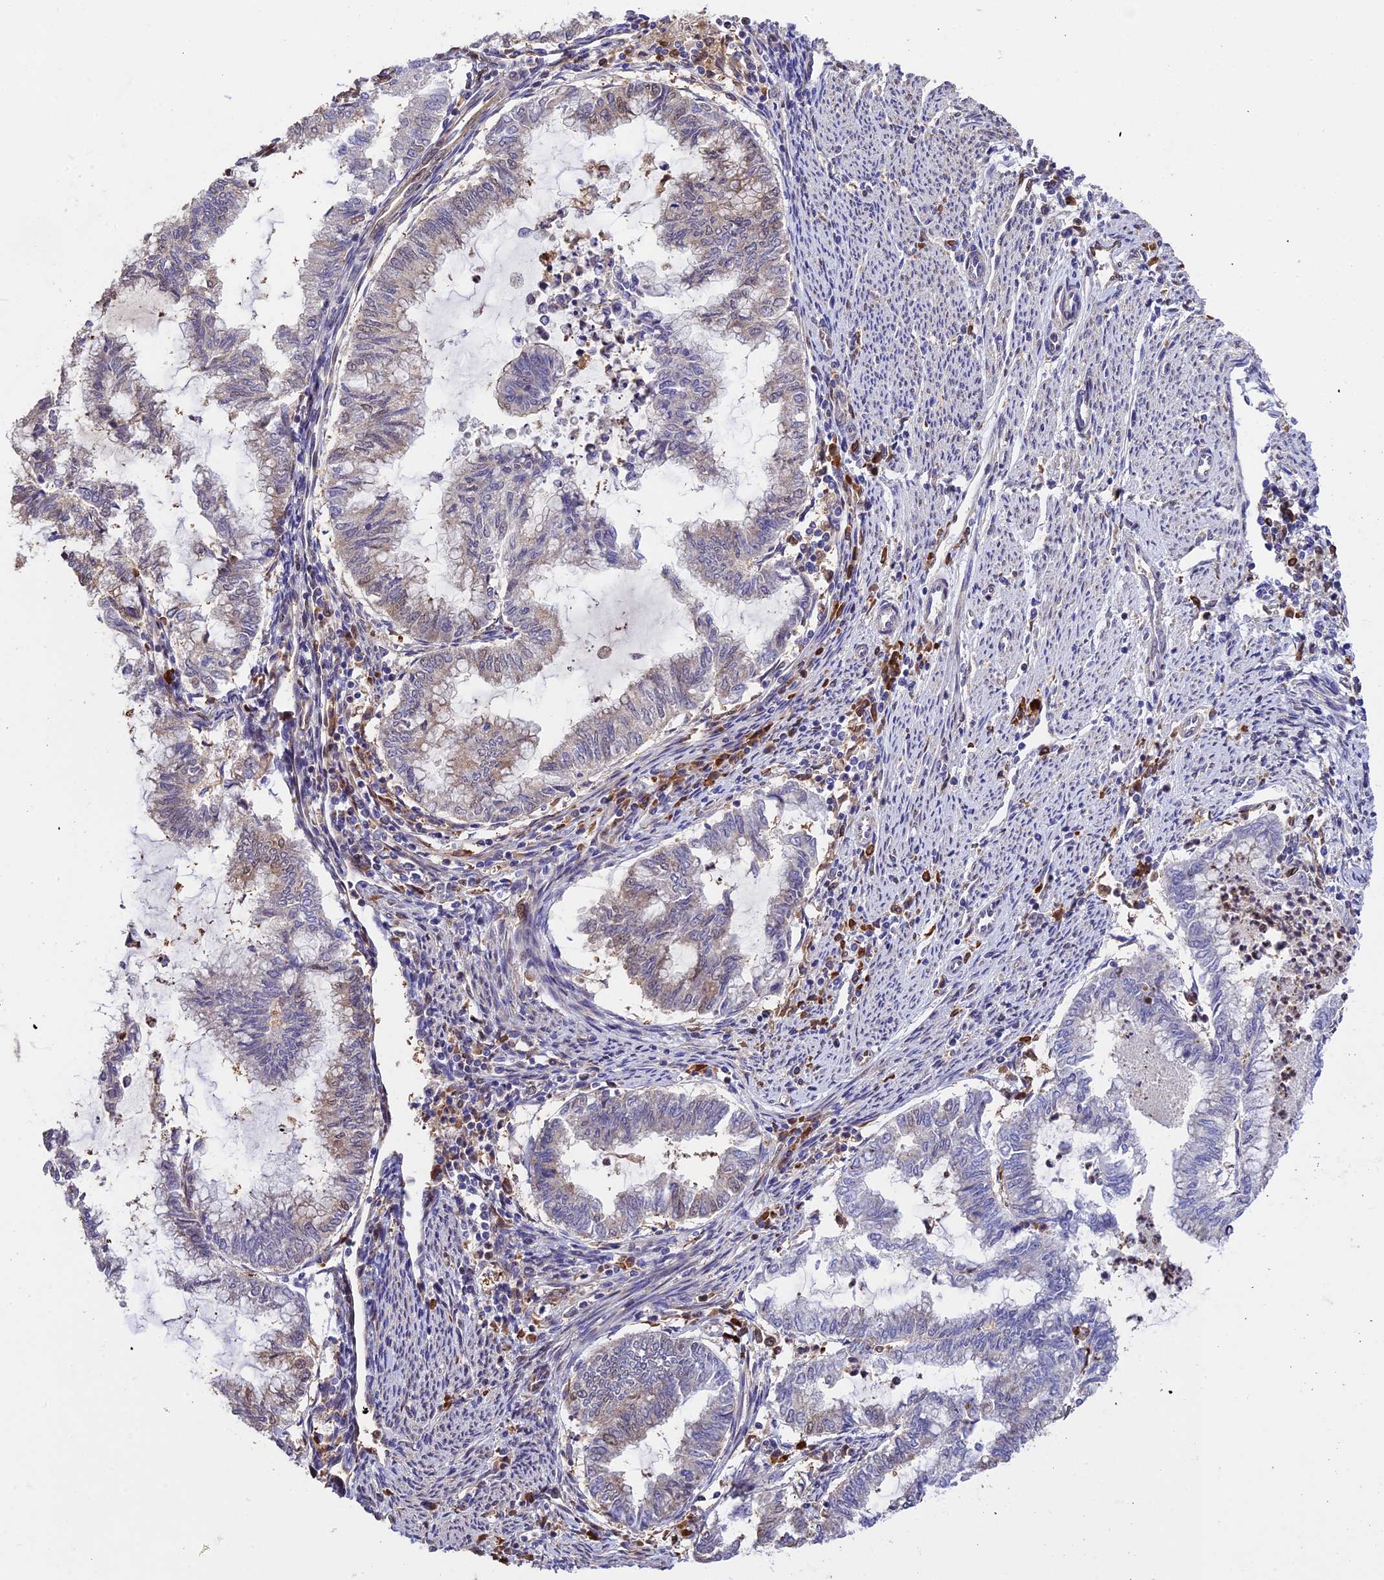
{"staining": {"intensity": "negative", "quantity": "none", "location": "none"}, "tissue": "endometrial cancer", "cell_type": "Tumor cells", "image_type": "cancer", "snomed": [{"axis": "morphology", "description": "Adenocarcinoma, NOS"}, {"axis": "topography", "description": "Endometrium"}], "caption": "Immunohistochemistry of endometrial cancer (adenocarcinoma) displays no expression in tumor cells. (Immunohistochemistry, brightfield microscopy, high magnification).", "gene": "HERPUD1", "patient": {"sex": "female", "age": 79}}